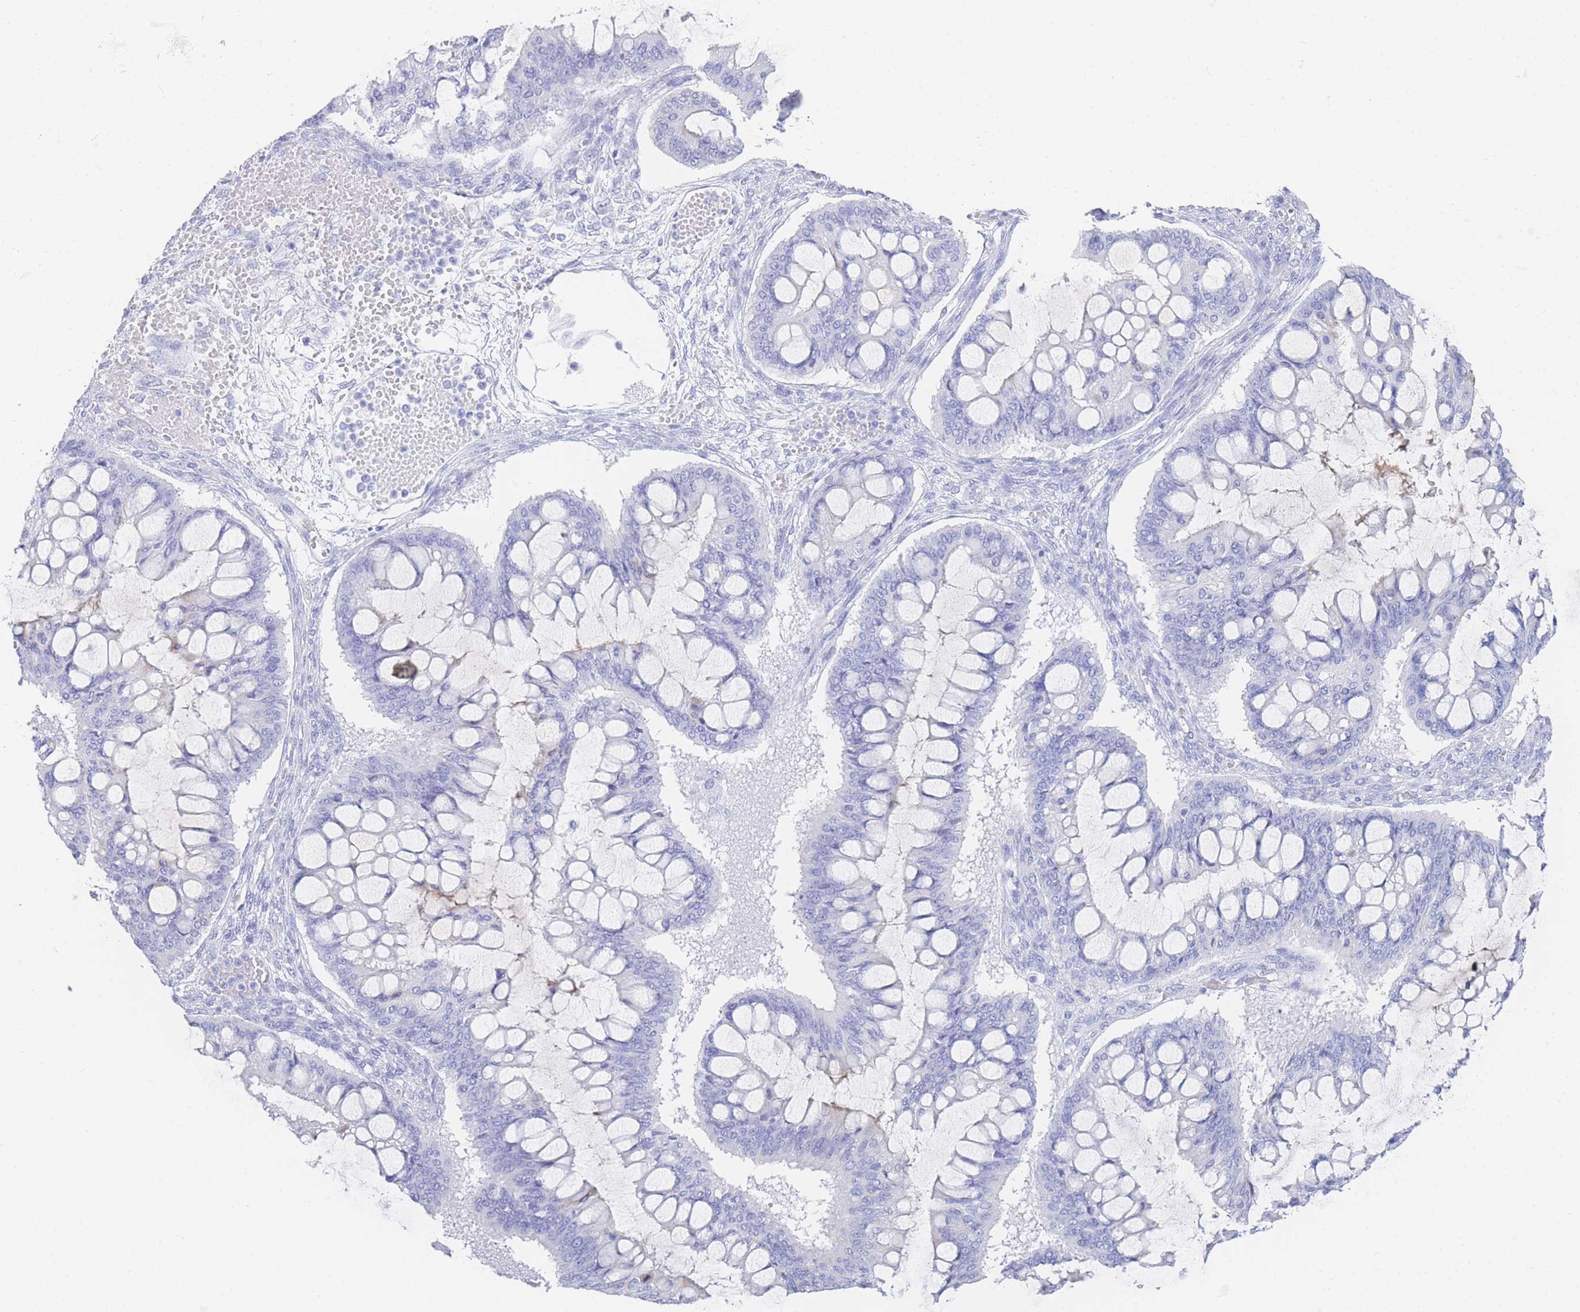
{"staining": {"intensity": "negative", "quantity": "none", "location": "none"}, "tissue": "ovarian cancer", "cell_type": "Tumor cells", "image_type": "cancer", "snomed": [{"axis": "morphology", "description": "Cystadenocarcinoma, mucinous, NOS"}, {"axis": "topography", "description": "Ovary"}], "caption": "The micrograph shows no staining of tumor cells in ovarian cancer.", "gene": "LRRC37A", "patient": {"sex": "female", "age": 73}}